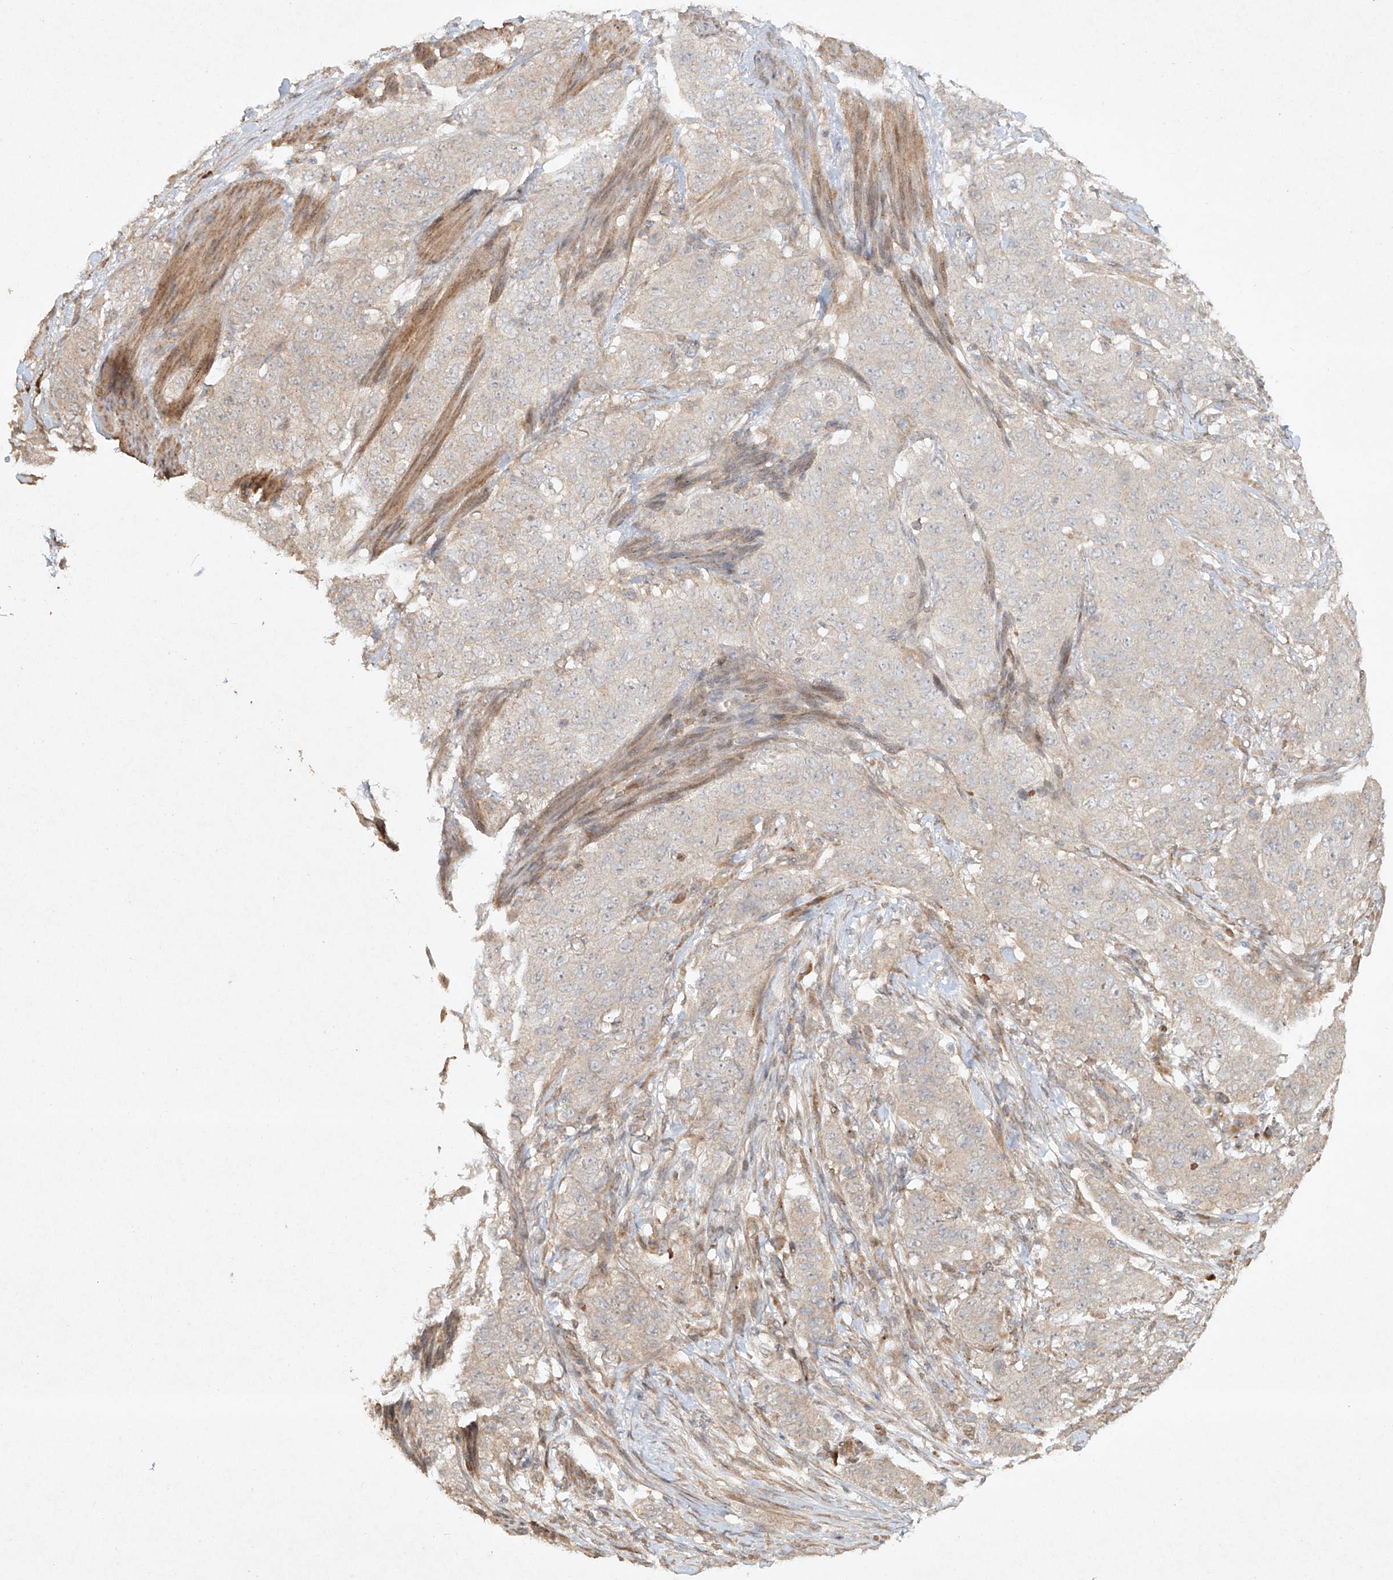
{"staining": {"intensity": "negative", "quantity": "none", "location": "none"}, "tissue": "stomach cancer", "cell_type": "Tumor cells", "image_type": "cancer", "snomed": [{"axis": "morphology", "description": "Adenocarcinoma, NOS"}, {"axis": "topography", "description": "Stomach"}], "caption": "Tumor cells are negative for brown protein staining in stomach adenocarcinoma.", "gene": "CYYR1", "patient": {"sex": "male", "age": 48}}